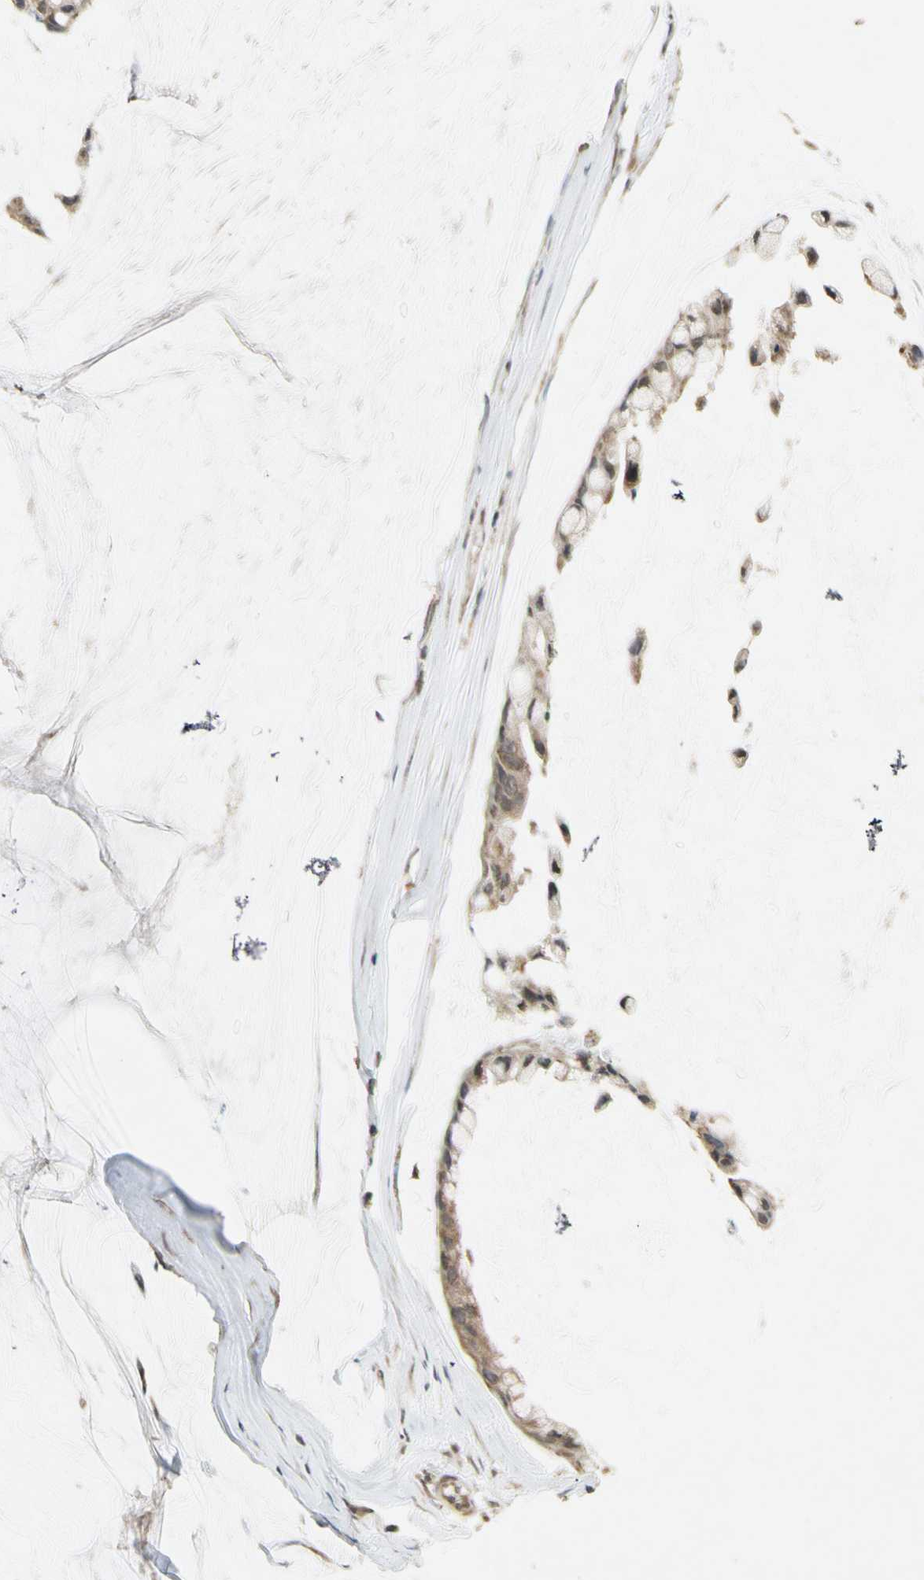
{"staining": {"intensity": "moderate", "quantity": "25%-75%", "location": "cytoplasmic/membranous,nuclear"}, "tissue": "ovarian cancer", "cell_type": "Tumor cells", "image_type": "cancer", "snomed": [{"axis": "morphology", "description": "Cystadenocarcinoma, mucinous, NOS"}, {"axis": "topography", "description": "Ovary"}], "caption": "Protein analysis of mucinous cystadenocarcinoma (ovarian) tissue displays moderate cytoplasmic/membranous and nuclear staining in about 25%-75% of tumor cells. The staining was performed using DAB to visualize the protein expression in brown, while the nuclei were stained in blue with hematoxylin (Magnification: 20x).", "gene": "EIF1AX", "patient": {"sex": "female", "age": 39}}